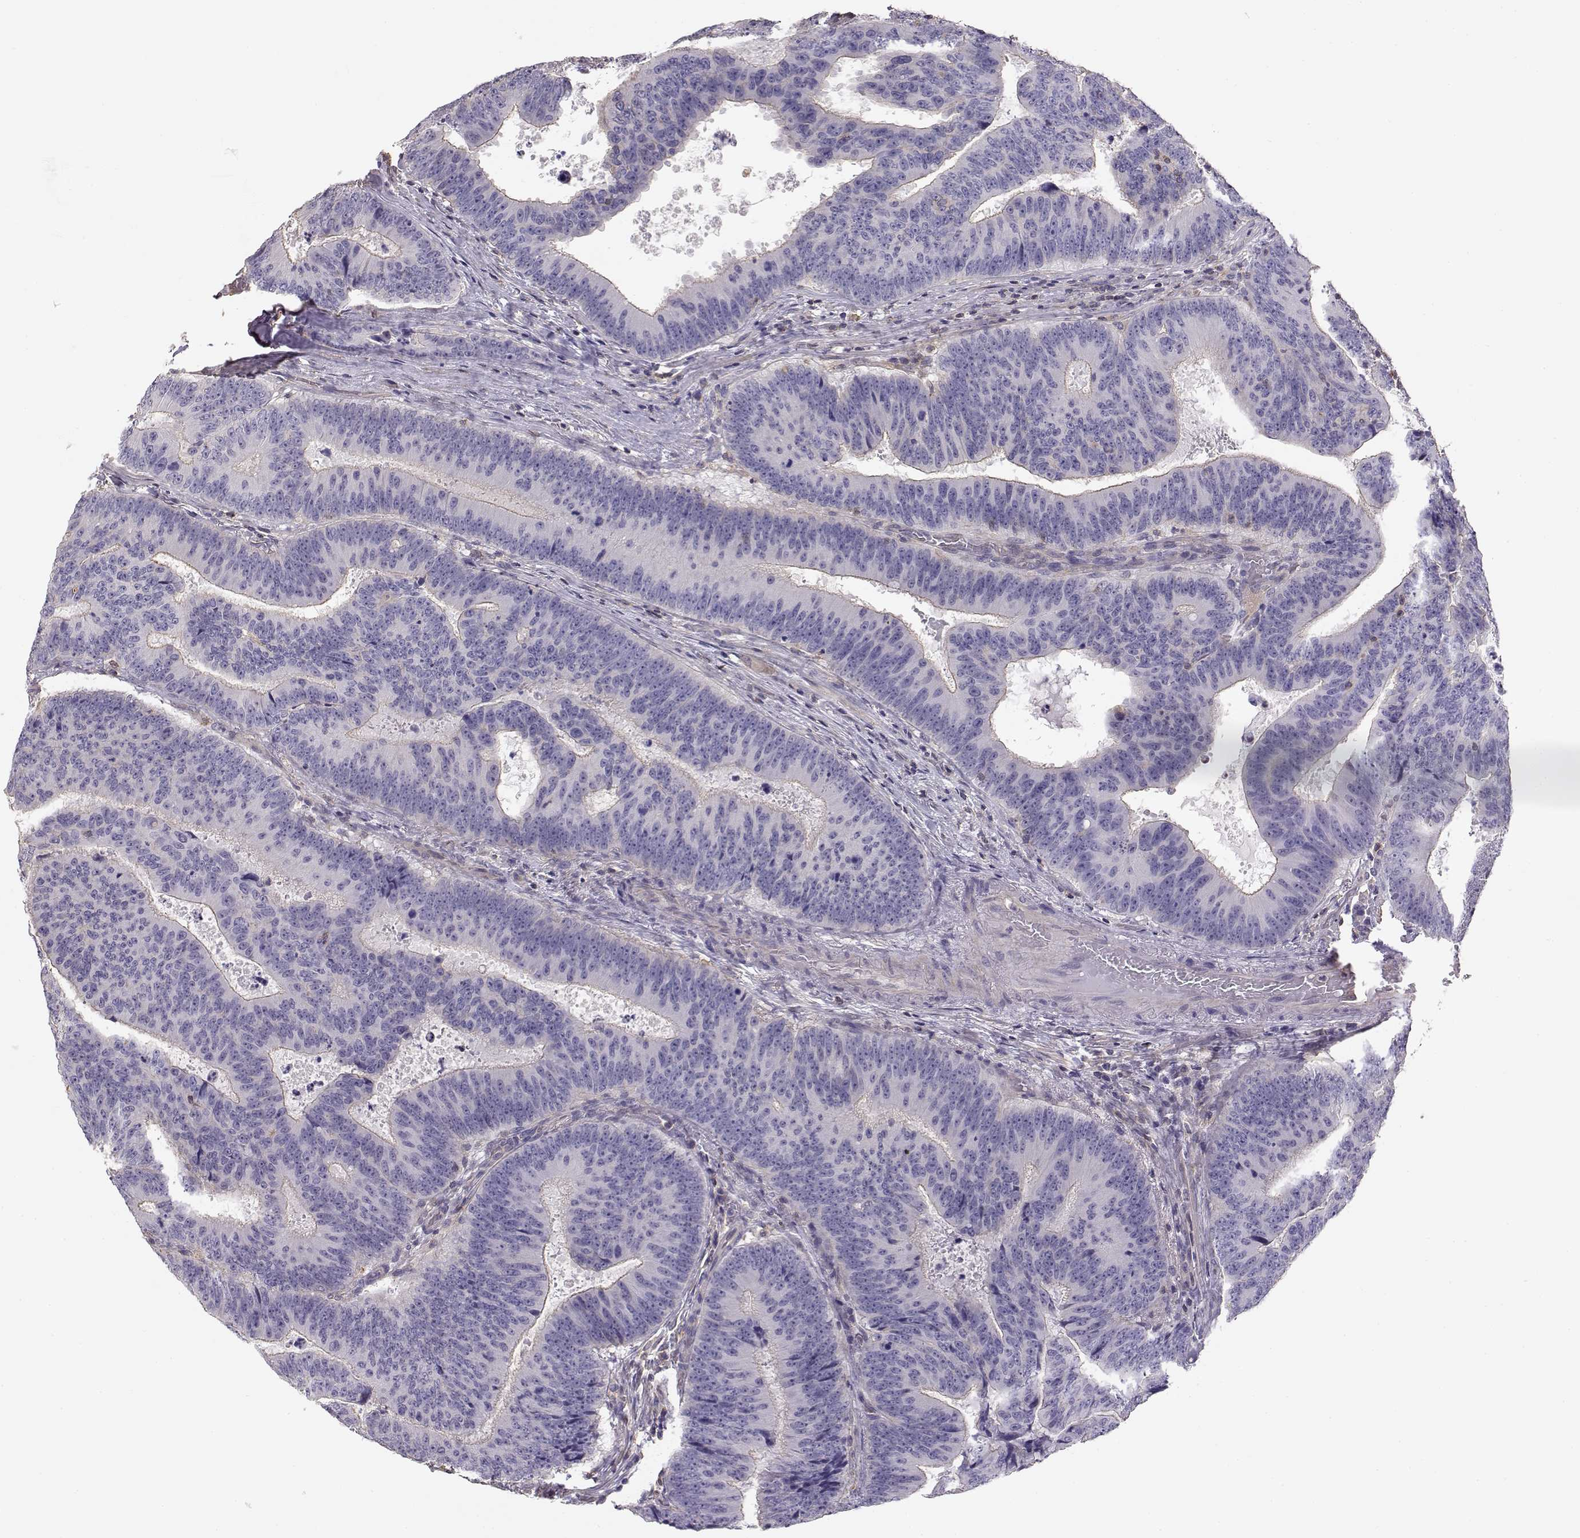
{"staining": {"intensity": "weak", "quantity": "<25%", "location": "cytoplasmic/membranous"}, "tissue": "colorectal cancer", "cell_type": "Tumor cells", "image_type": "cancer", "snomed": [{"axis": "morphology", "description": "Adenocarcinoma, NOS"}, {"axis": "topography", "description": "Colon"}], "caption": "This is a image of immunohistochemistry staining of colorectal cancer (adenocarcinoma), which shows no positivity in tumor cells.", "gene": "DAPL1", "patient": {"sex": "female", "age": 82}}